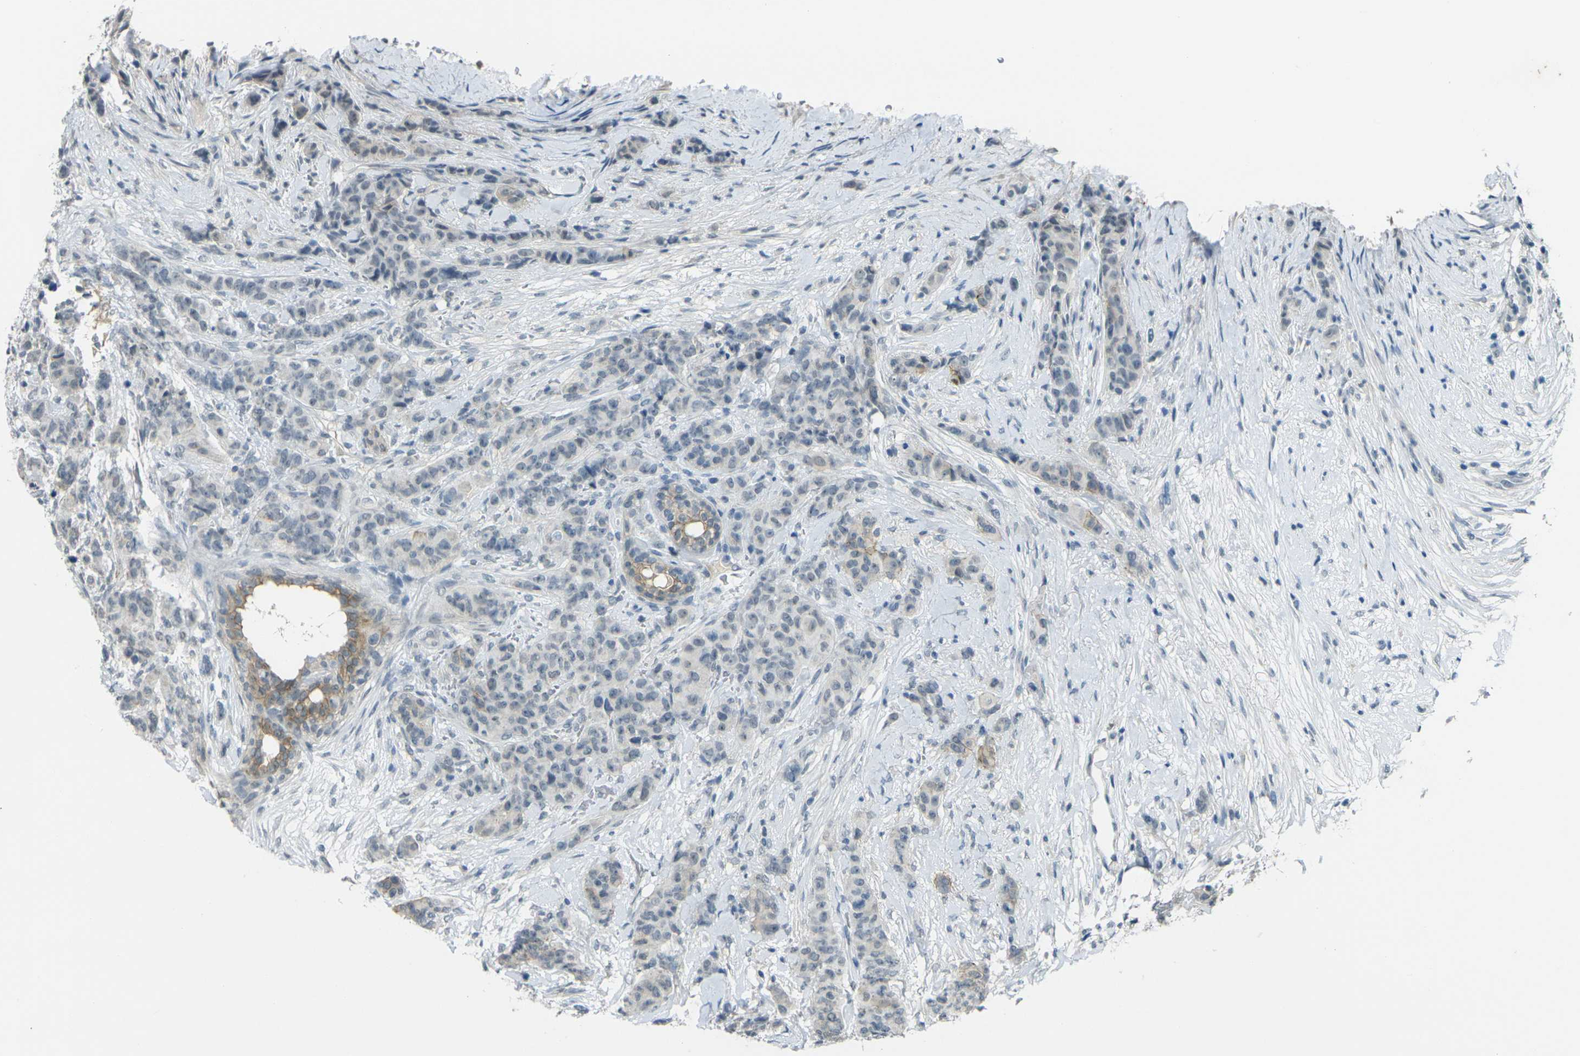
{"staining": {"intensity": "weak", "quantity": "<25%", "location": "cytoplasmic/membranous"}, "tissue": "breast cancer", "cell_type": "Tumor cells", "image_type": "cancer", "snomed": [{"axis": "morphology", "description": "Duct carcinoma"}, {"axis": "topography", "description": "Breast"}], "caption": "Tumor cells are negative for brown protein staining in breast invasive ductal carcinoma.", "gene": "SPTBN2", "patient": {"sex": "female", "age": 40}}